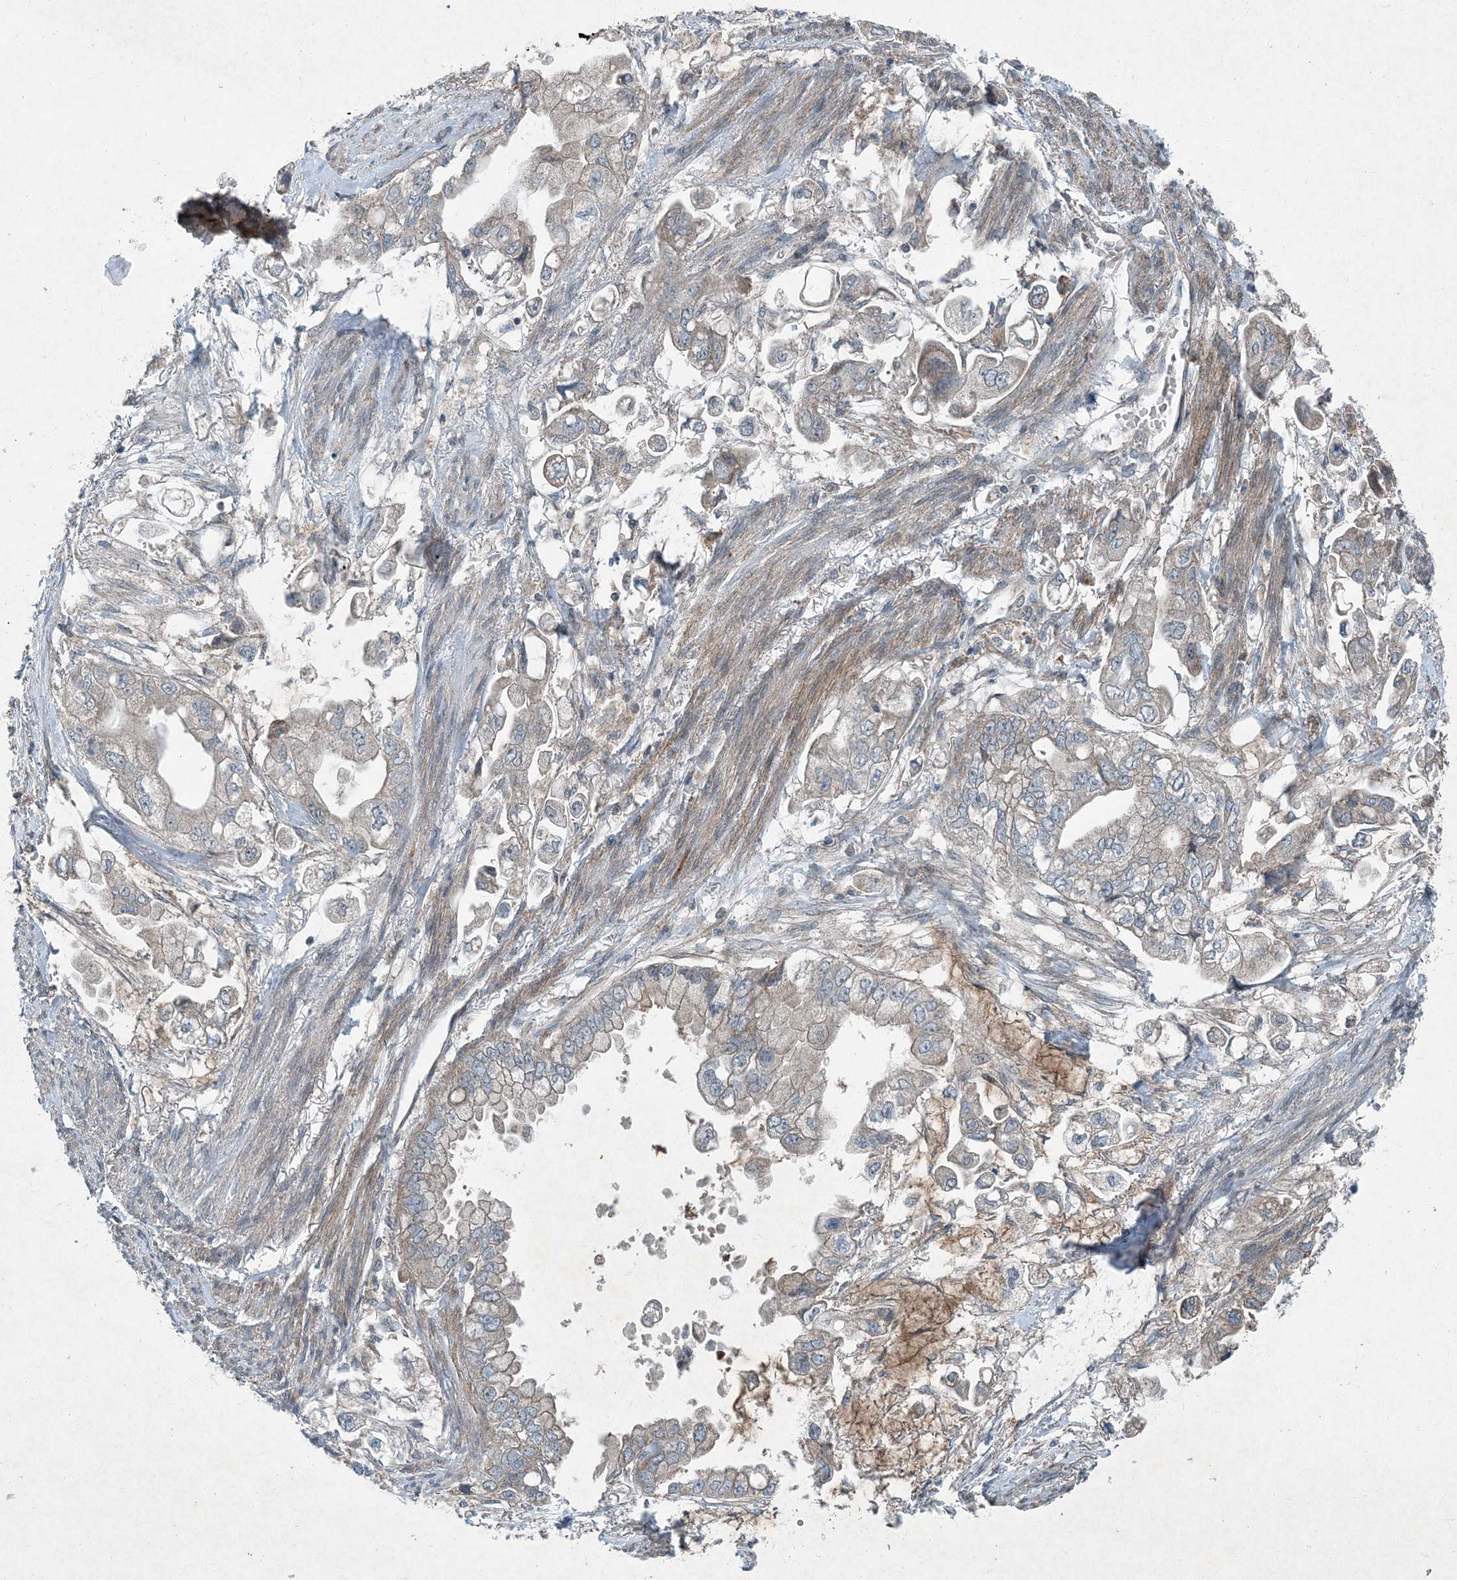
{"staining": {"intensity": "weak", "quantity": "<25%", "location": "cytoplasmic/membranous"}, "tissue": "stomach cancer", "cell_type": "Tumor cells", "image_type": "cancer", "snomed": [{"axis": "morphology", "description": "Adenocarcinoma, NOS"}, {"axis": "topography", "description": "Stomach"}], "caption": "Protein analysis of stomach adenocarcinoma shows no significant positivity in tumor cells. The staining is performed using DAB brown chromogen with nuclei counter-stained in using hematoxylin.", "gene": "APOM", "patient": {"sex": "male", "age": 62}}